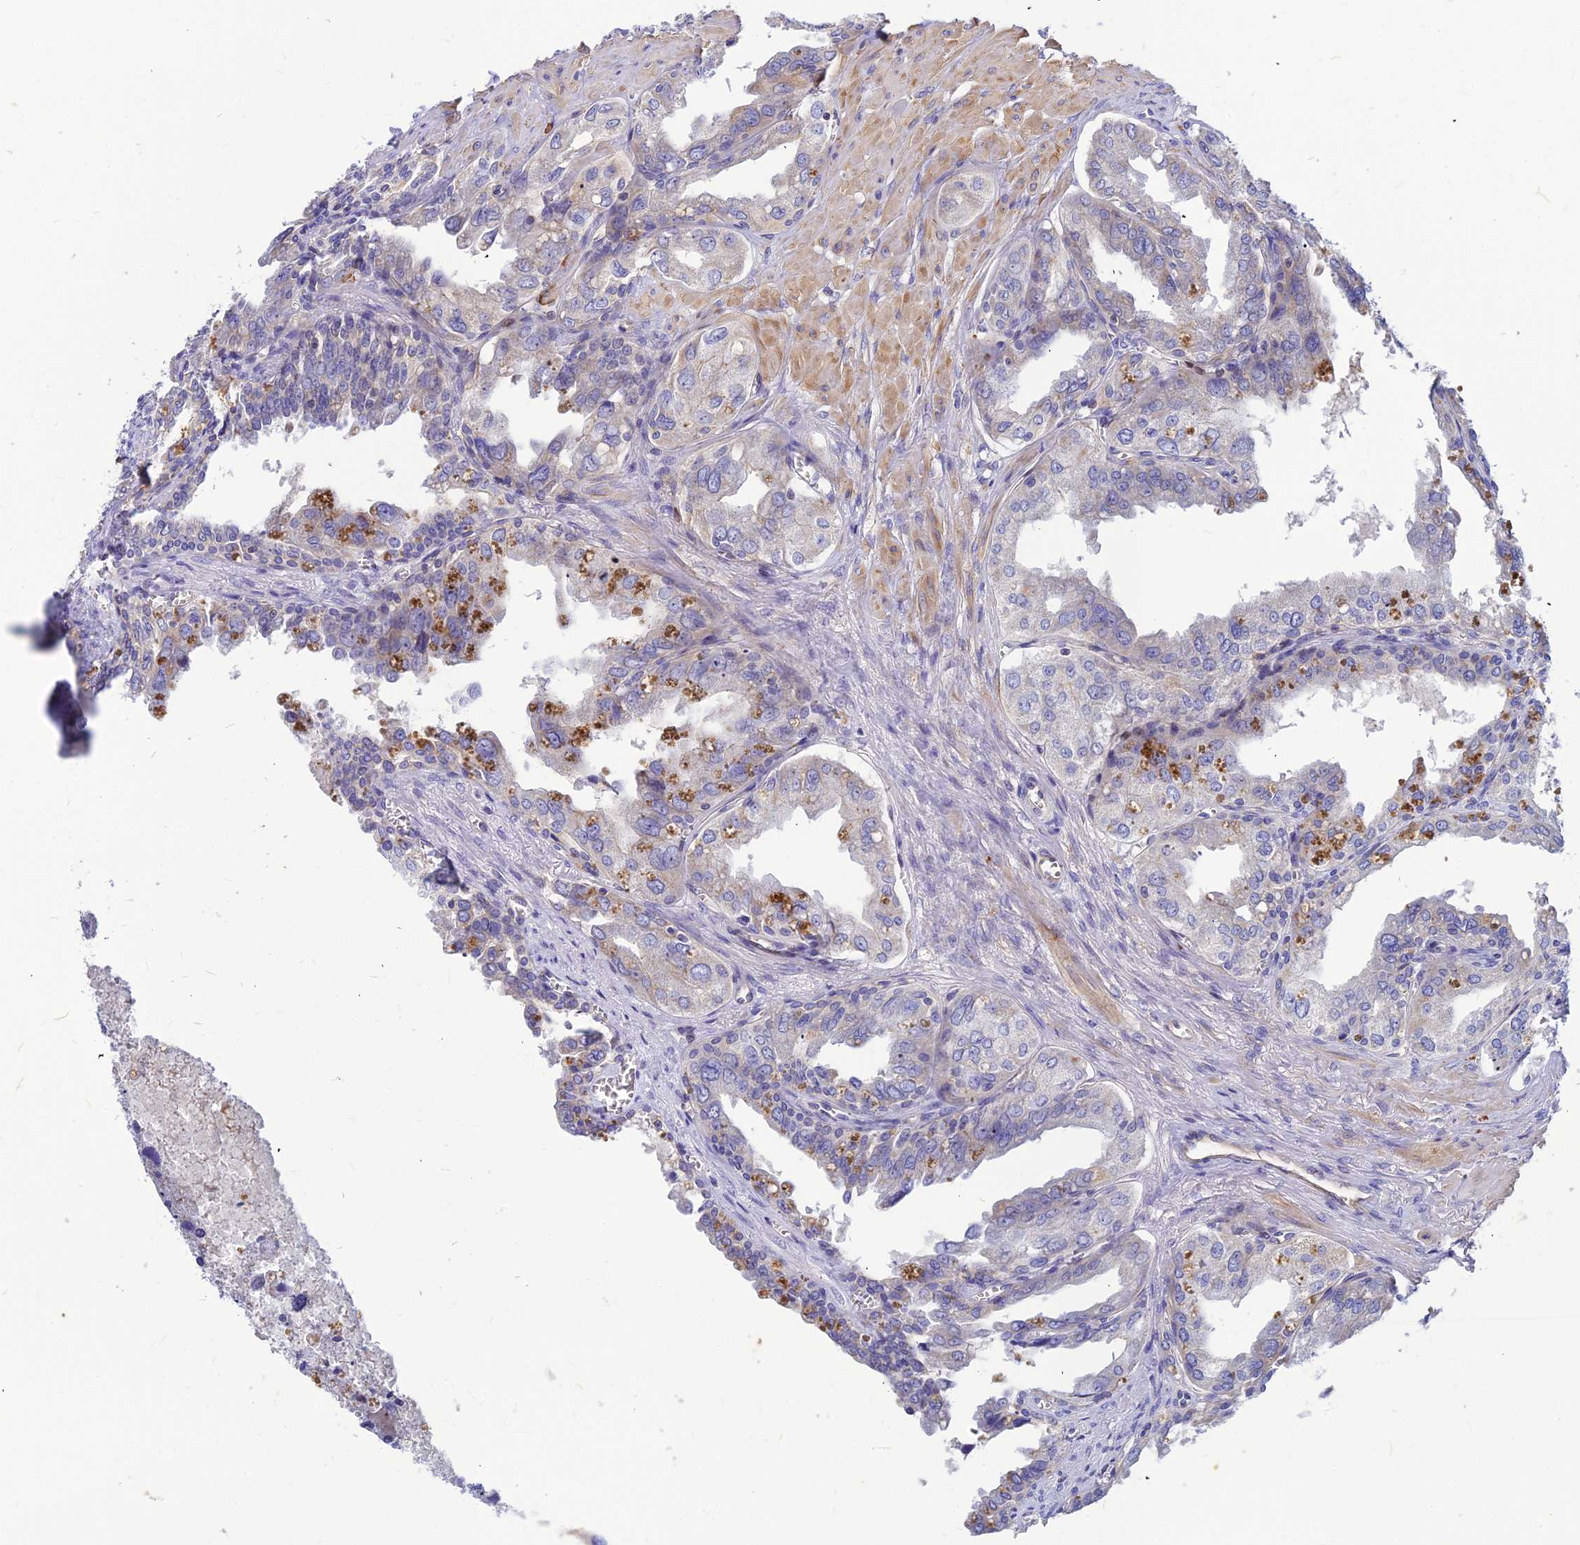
{"staining": {"intensity": "negative", "quantity": "none", "location": "none"}, "tissue": "seminal vesicle", "cell_type": "Glandular cells", "image_type": "normal", "snomed": [{"axis": "morphology", "description": "Normal tissue, NOS"}, {"axis": "topography", "description": "Seminal veicle"}], "caption": "Human seminal vesicle stained for a protein using immunohistochemistry (IHC) displays no expression in glandular cells.", "gene": "ASPHD1", "patient": {"sex": "male", "age": 67}}